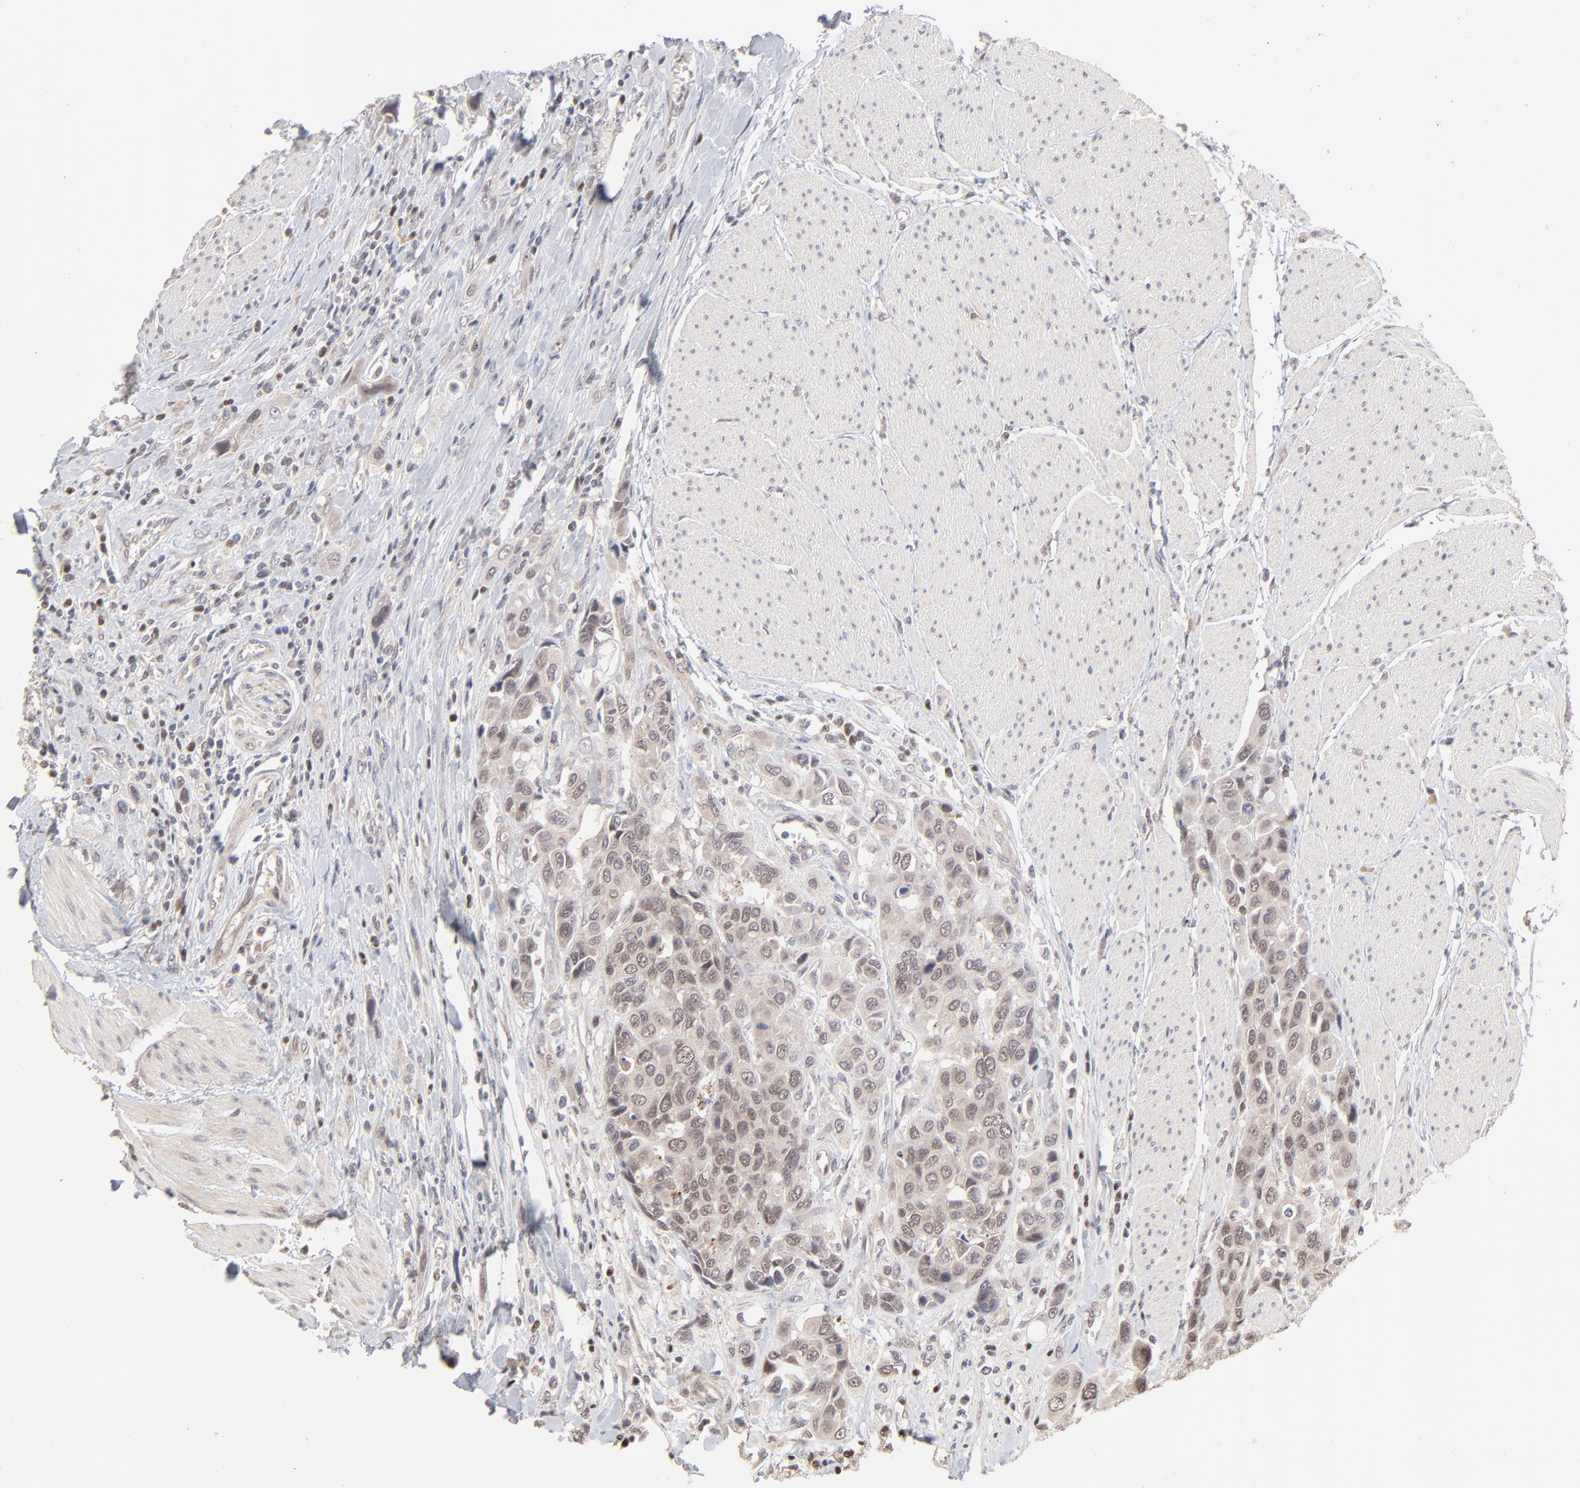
{"staining": {"intensity": "weak", "quantity": "25%-75%", "location": "cytoplasmic/membranous,nuclear"}, "tissue": "urothelial cancer", "cell_type": "Tumor cells", "image_type": "cancer", "snomed": [{"axis": "morphology", "description": "Urothelial carcinoma, High grade"}, {"axis": "topography", "description": "Urinary bladder"}], "caption": "A micrograph of human high-grade urothelial carcinoma stained for a protein demonstrates weak cytoplasmic/membranous and nuclear brown staining in tumor cells. The protein of interest is shown in brown color, while the nuclei are stained blue.", "gene": "MSL2", "patient": {"sex": "male", "age": 50}}